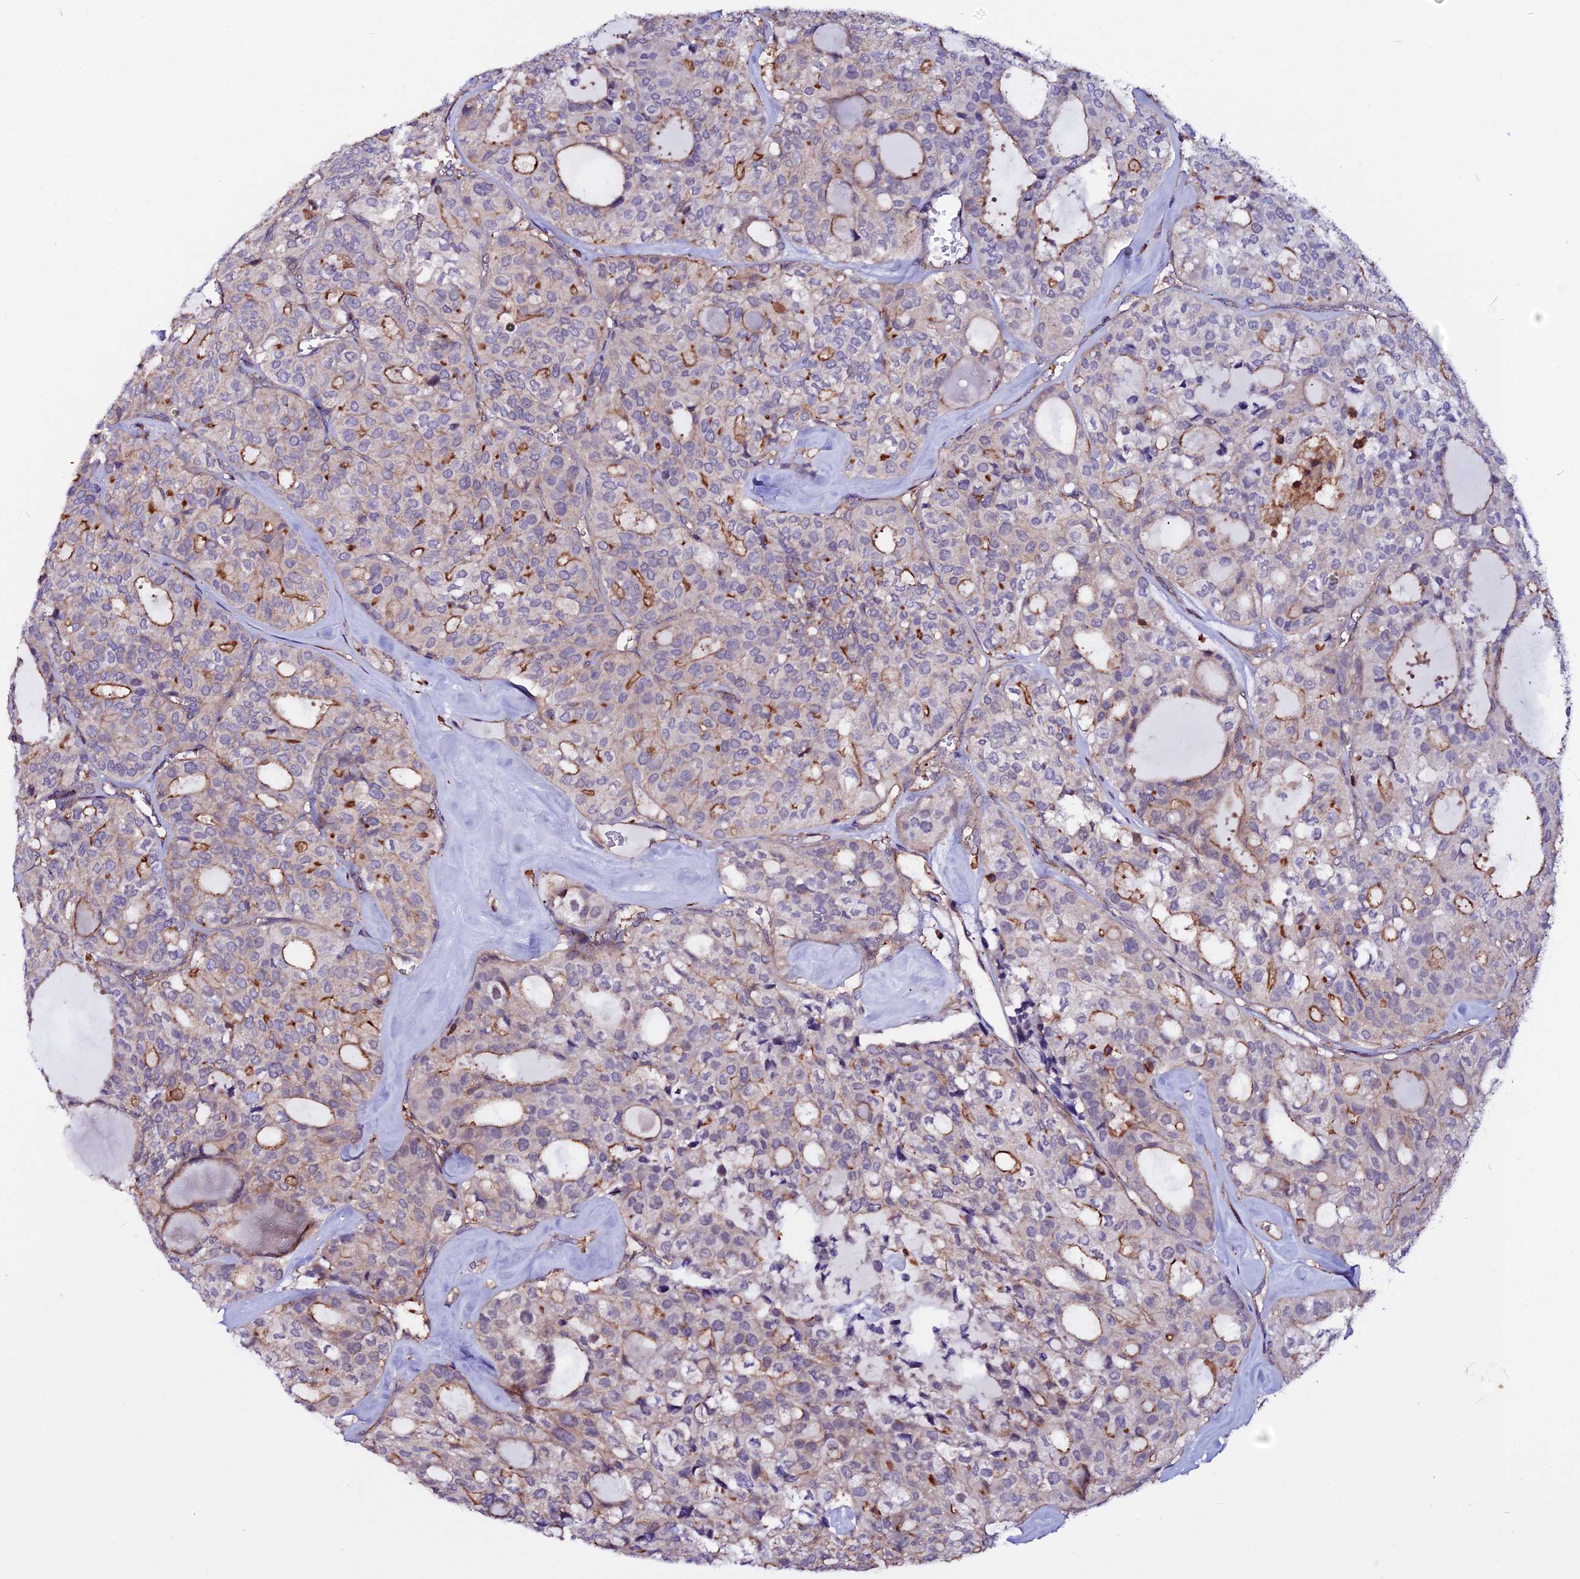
{"staining": {"intensity": "moderate", "quantity": "<25%", "location": "cytoplasmic/membranous"}, "tissue": "thyroid cancer", "cell_type": "Tumor cells", "image_type": "cancer", "snomed": [{"axis": "morphology", "description": "Follicular adenoma carcinoma, NOS"}, {"axis": "topography", "description": "Thyroid gland"}], "caption": "Protein staining of thyroid cancer (follicular adenoma carcinoma) tissue reveals moderate cytoplasmic/membranous expression in about <25% of tumor cells. Nuclei are stained in blue.", "gene": "USP17L15", "patient": {"sex": "male", "age": 75}}